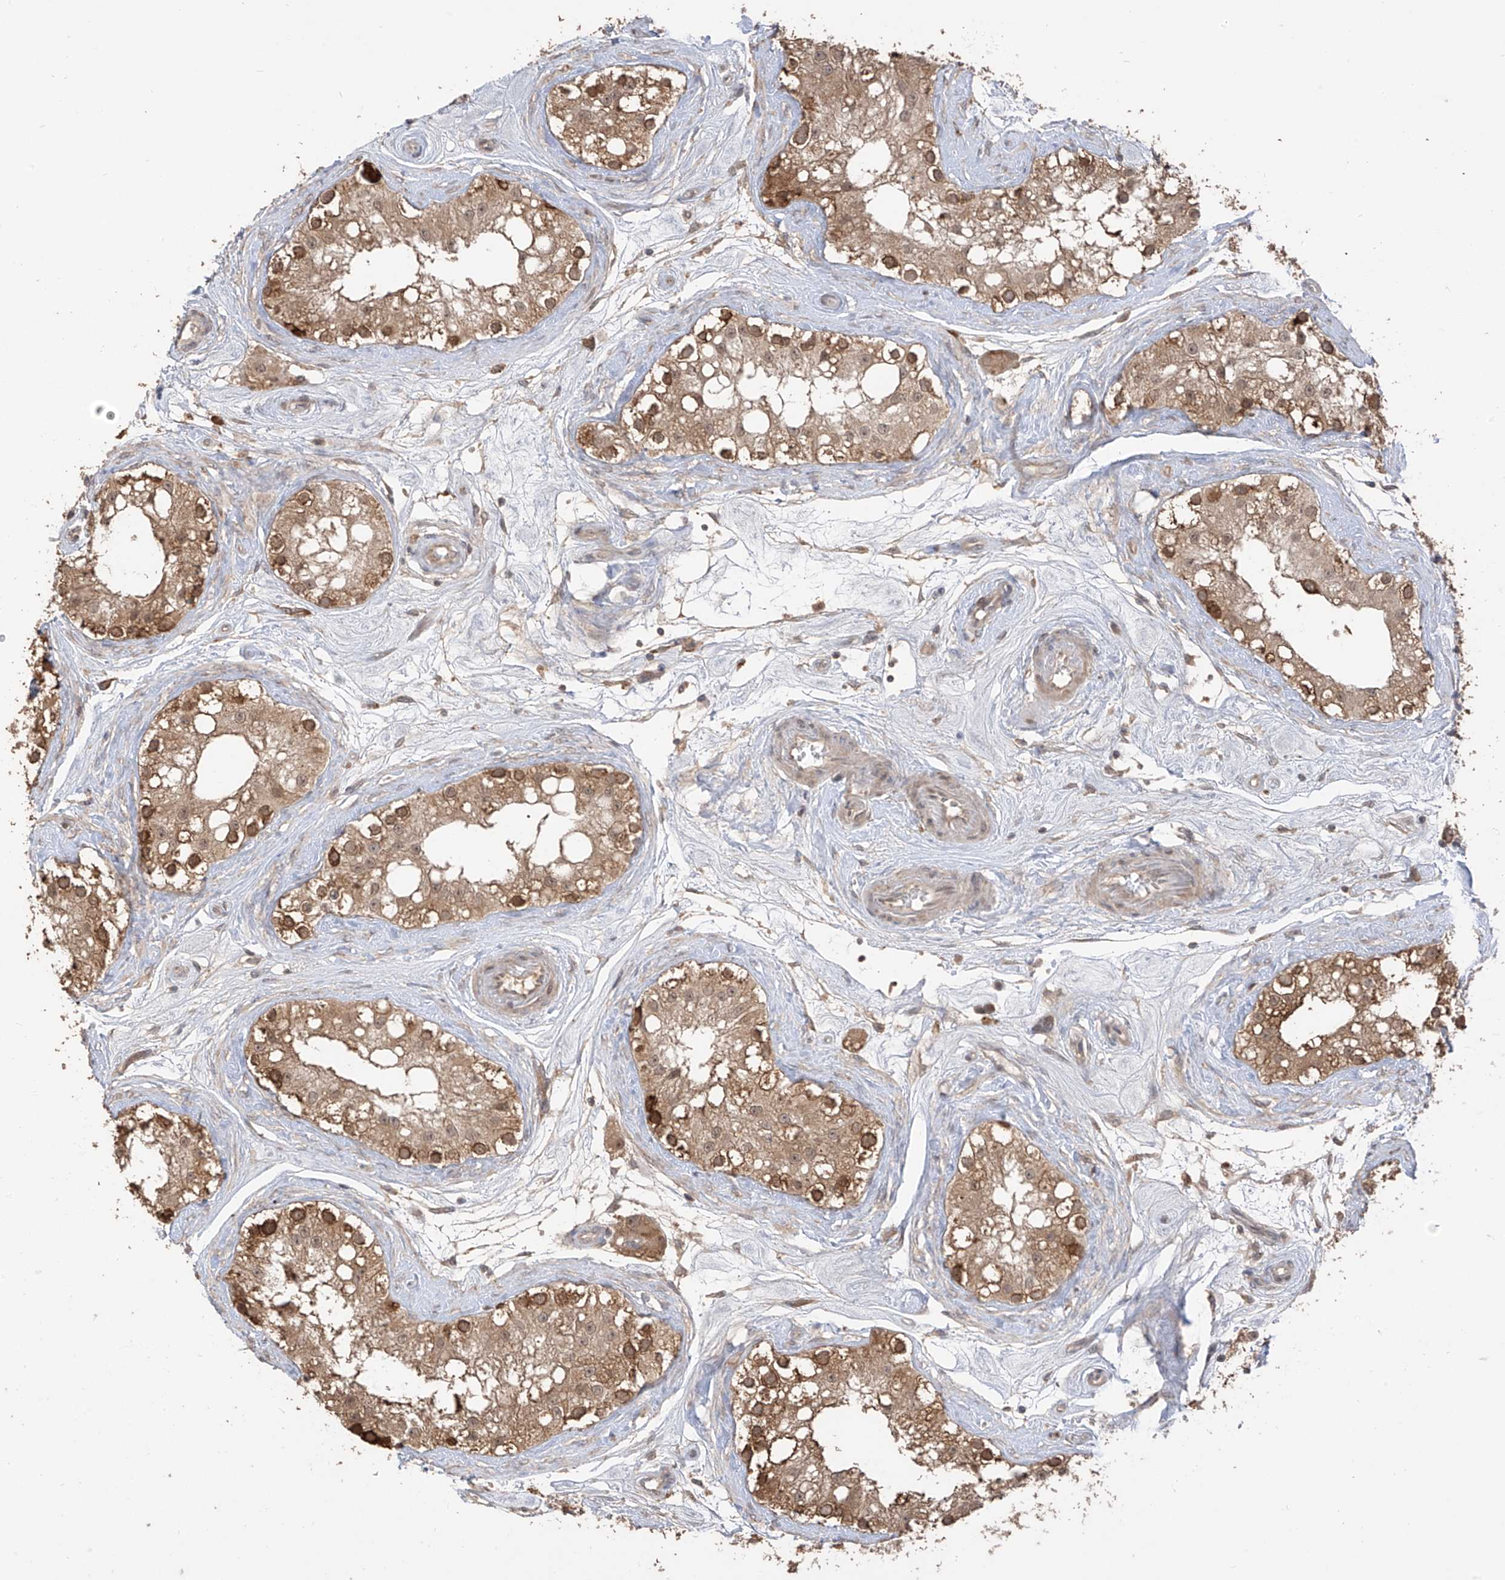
{"staining": {"intensity": "moderate", "quantity": ">75%", "location": "cytoplasmic/membranous,nuclear"}, "tissue": "testis", "cell_type": "Cells in seminiferous ducts", "image_type": "normal", "snomed": [{"axis": "morphology", "description": "Normal tissue, NOS"}, {"axis": "topography", "description": "Testis"}], "caption": "Moderate cytoplasmic/membranous,nuclear expression is present in about >75% of cells in seminiferous ducts in normal testis. (IHC, brightfield microscopy, high magnification).", "gene": "COLGALT2", "patient": {"sex": "male", "age": 84}}